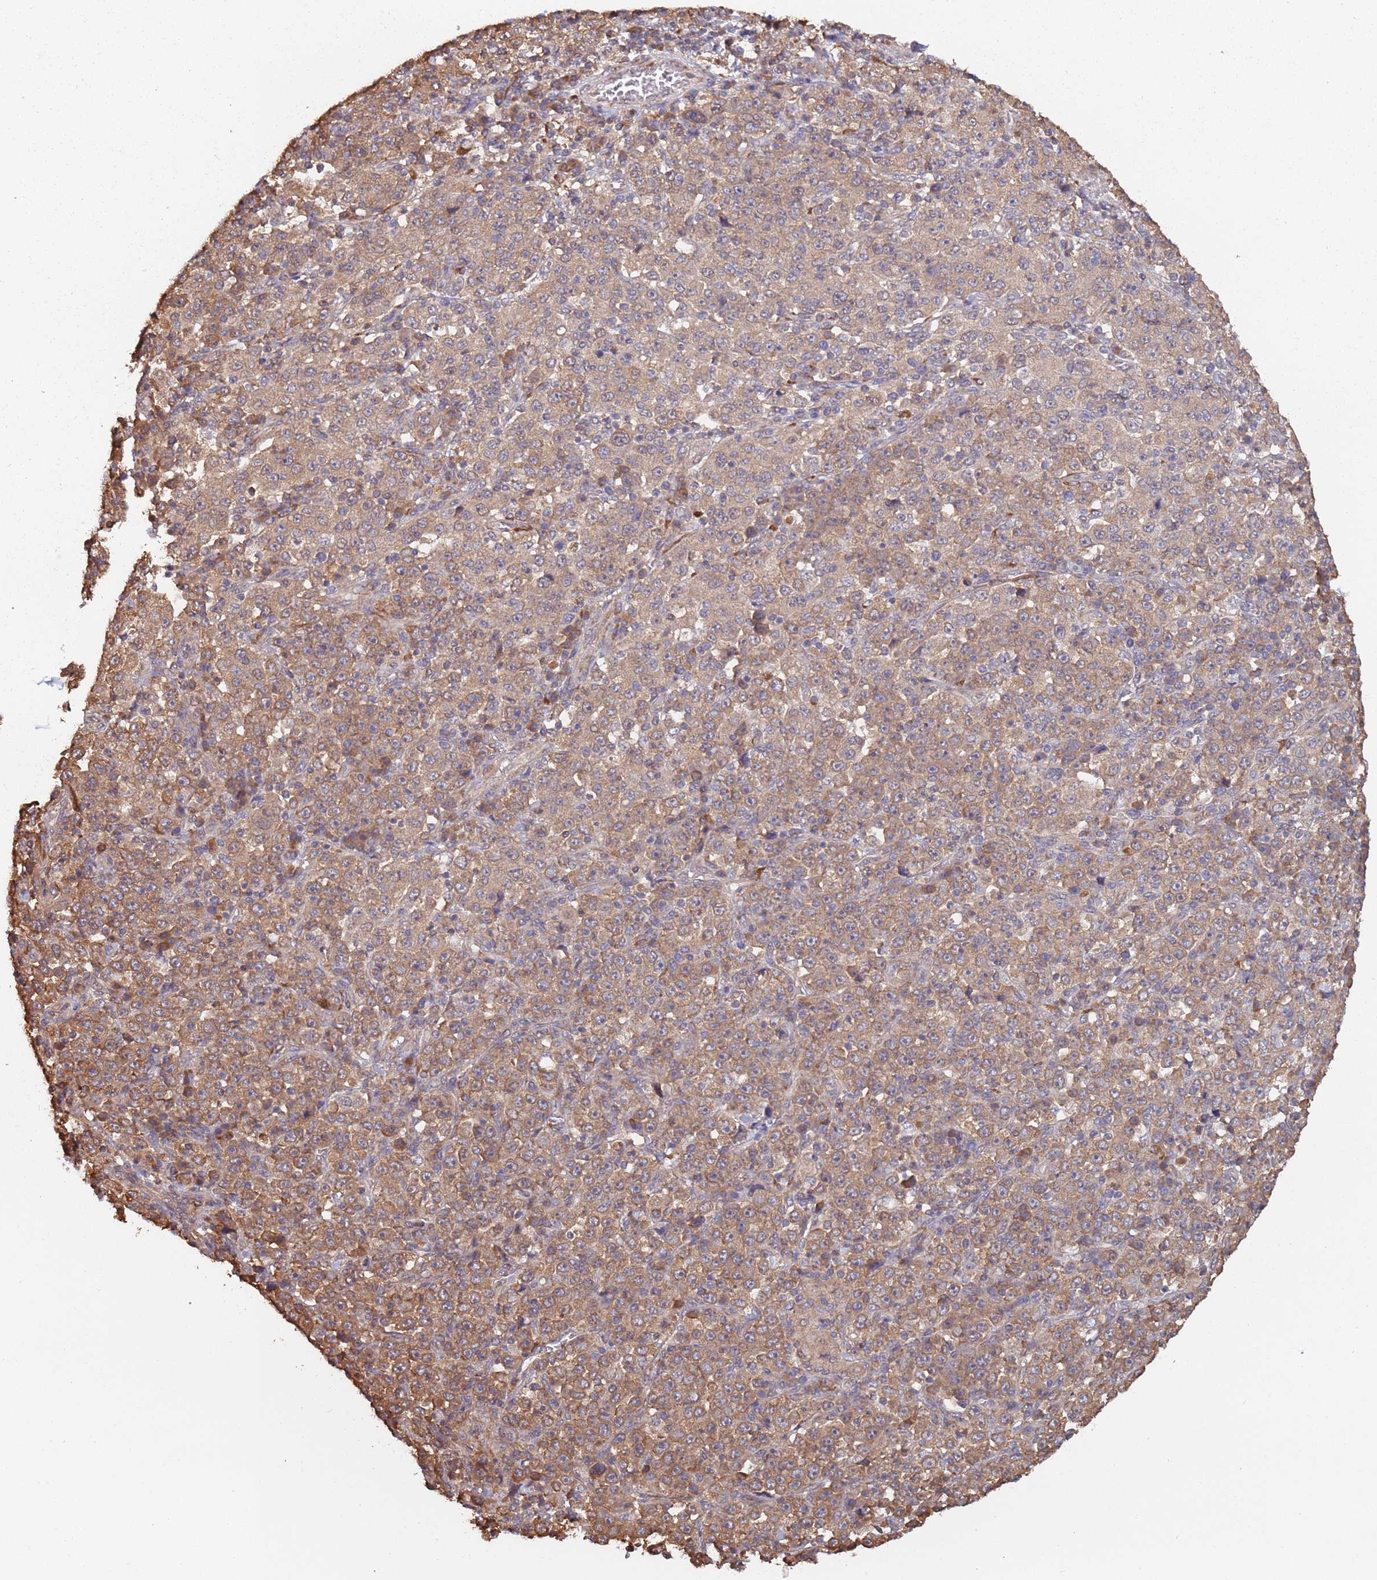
{"staining": {"intensity": "moderate", "quantity": ">75%", "location": "cytoplasmic/membranous"}, "tissue": "stomach cancer", "cell_type": "Tumor cells", "image_type": "cancer", "snomed": [{"axis": "morphology", "description": "Normal tissue, NOS"}, {"axis": "morphology", "description": "Adenocarcinoma, NOS"}, {"axis": "topography", "description": "Stomach, upper"}, {"axis": "topography", "description": "Stomach"}], "caption": "Adenocarcinoma (stomach) stained with a protein marker reveals moderate staining in tumor cells.", "gene": "COG4", "patient": {"sex": "male", "age": 59}}